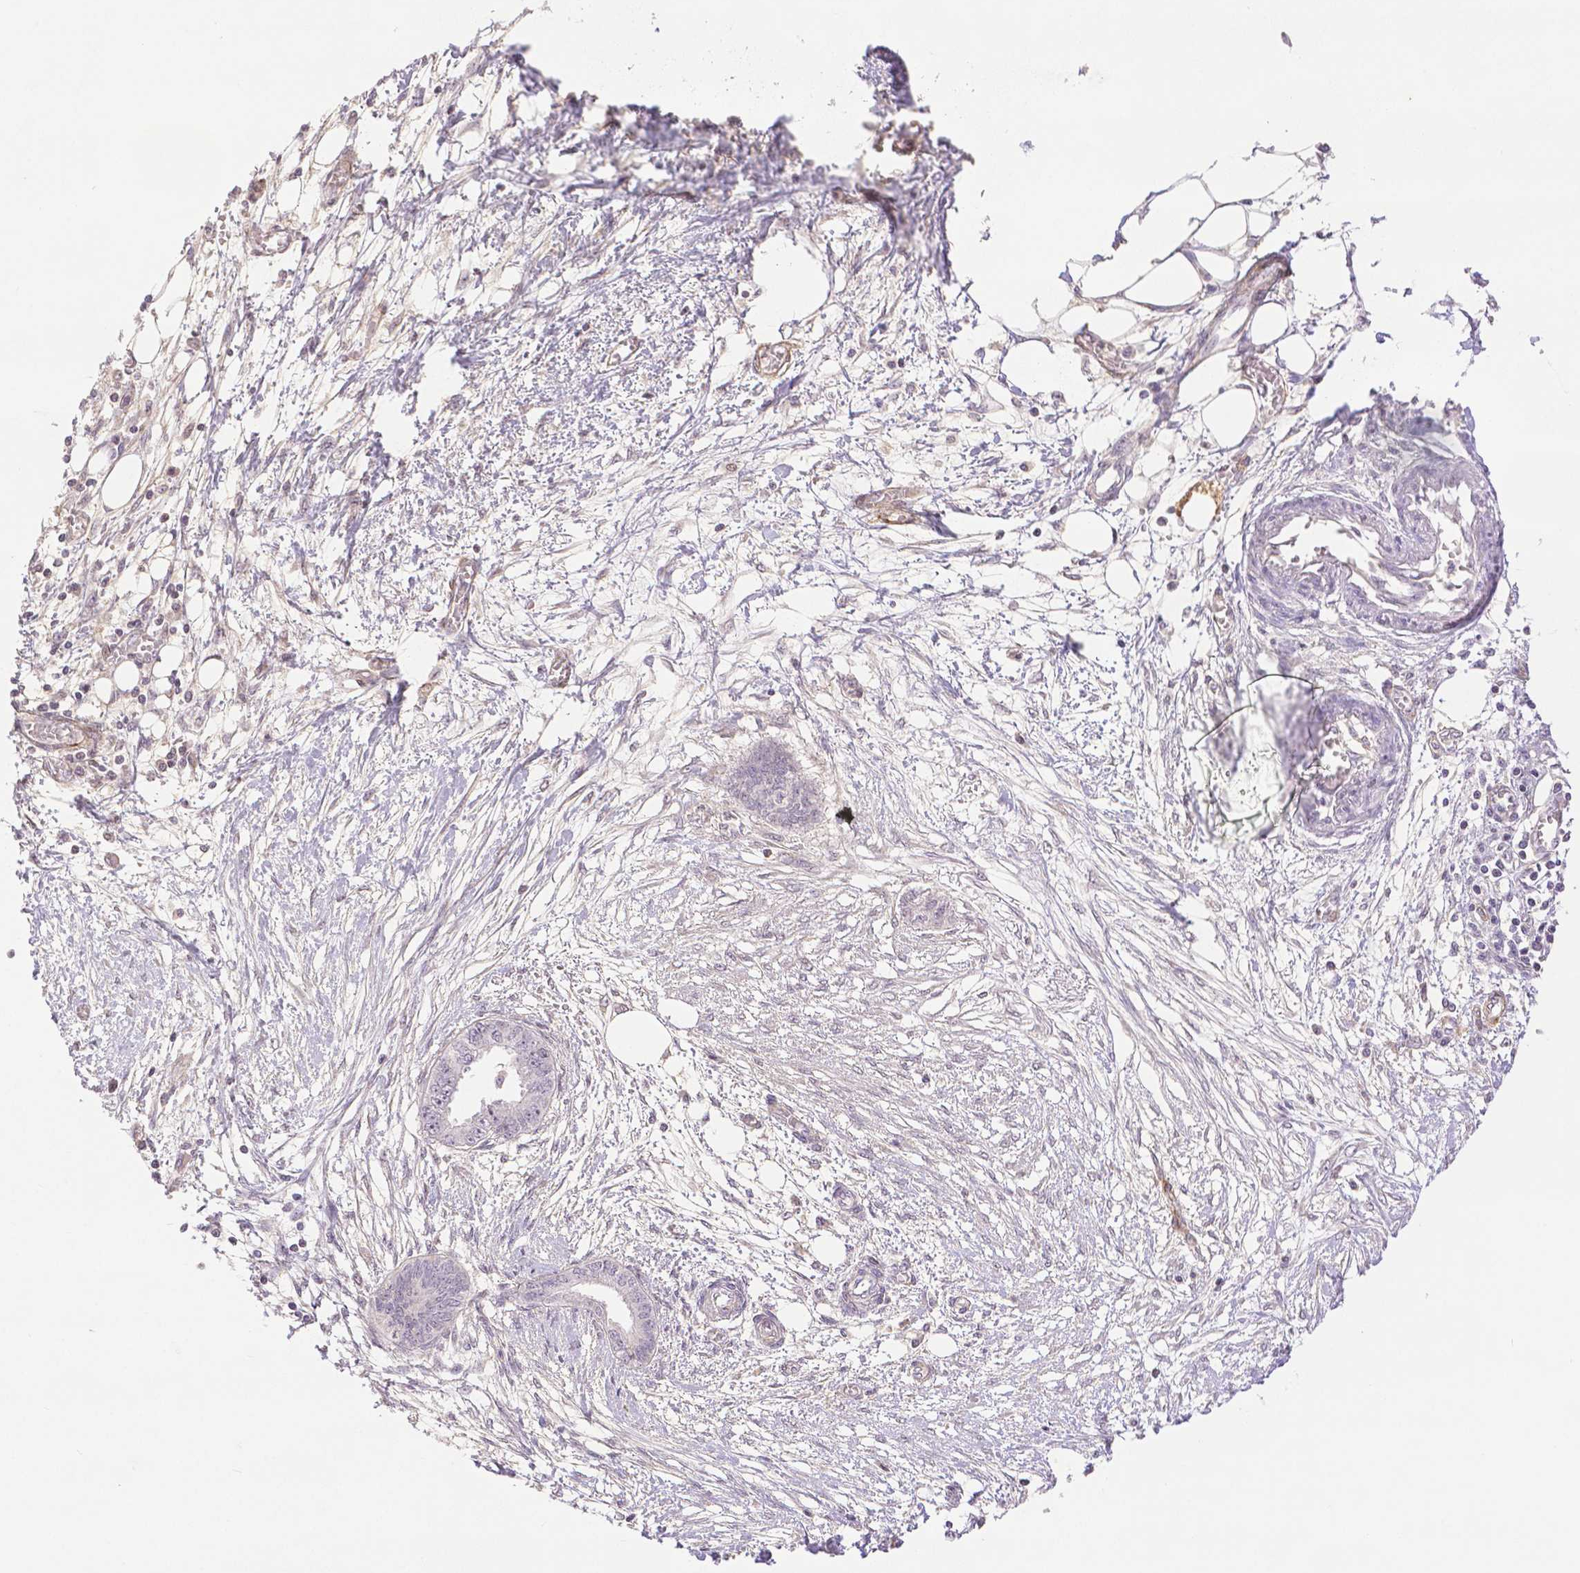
{"staining": {"intensity": "negative", "quantity": "none", "location": "none"}, "tissue": "endometrial cancer", "cell_type": "Tumor cells", "image_type": "cancer", "snomed": [{"axis": "morphology", "description": "Adenocarcinoma, NOS"}, {"axis": "morphology", "description": "Adenocarcinoma, metastatic, NOS"}, {"axis": "topography", "description": "Adipose tissue"}, {"axis": "topography", "description": "Endometrium"}], "caption": "Protein analysis of endometrial cancer (adenocarcinoma) displays no significant expression in tumor cells.", "gene": "THY1", "patient": {"sex": "female", "age": 67}}